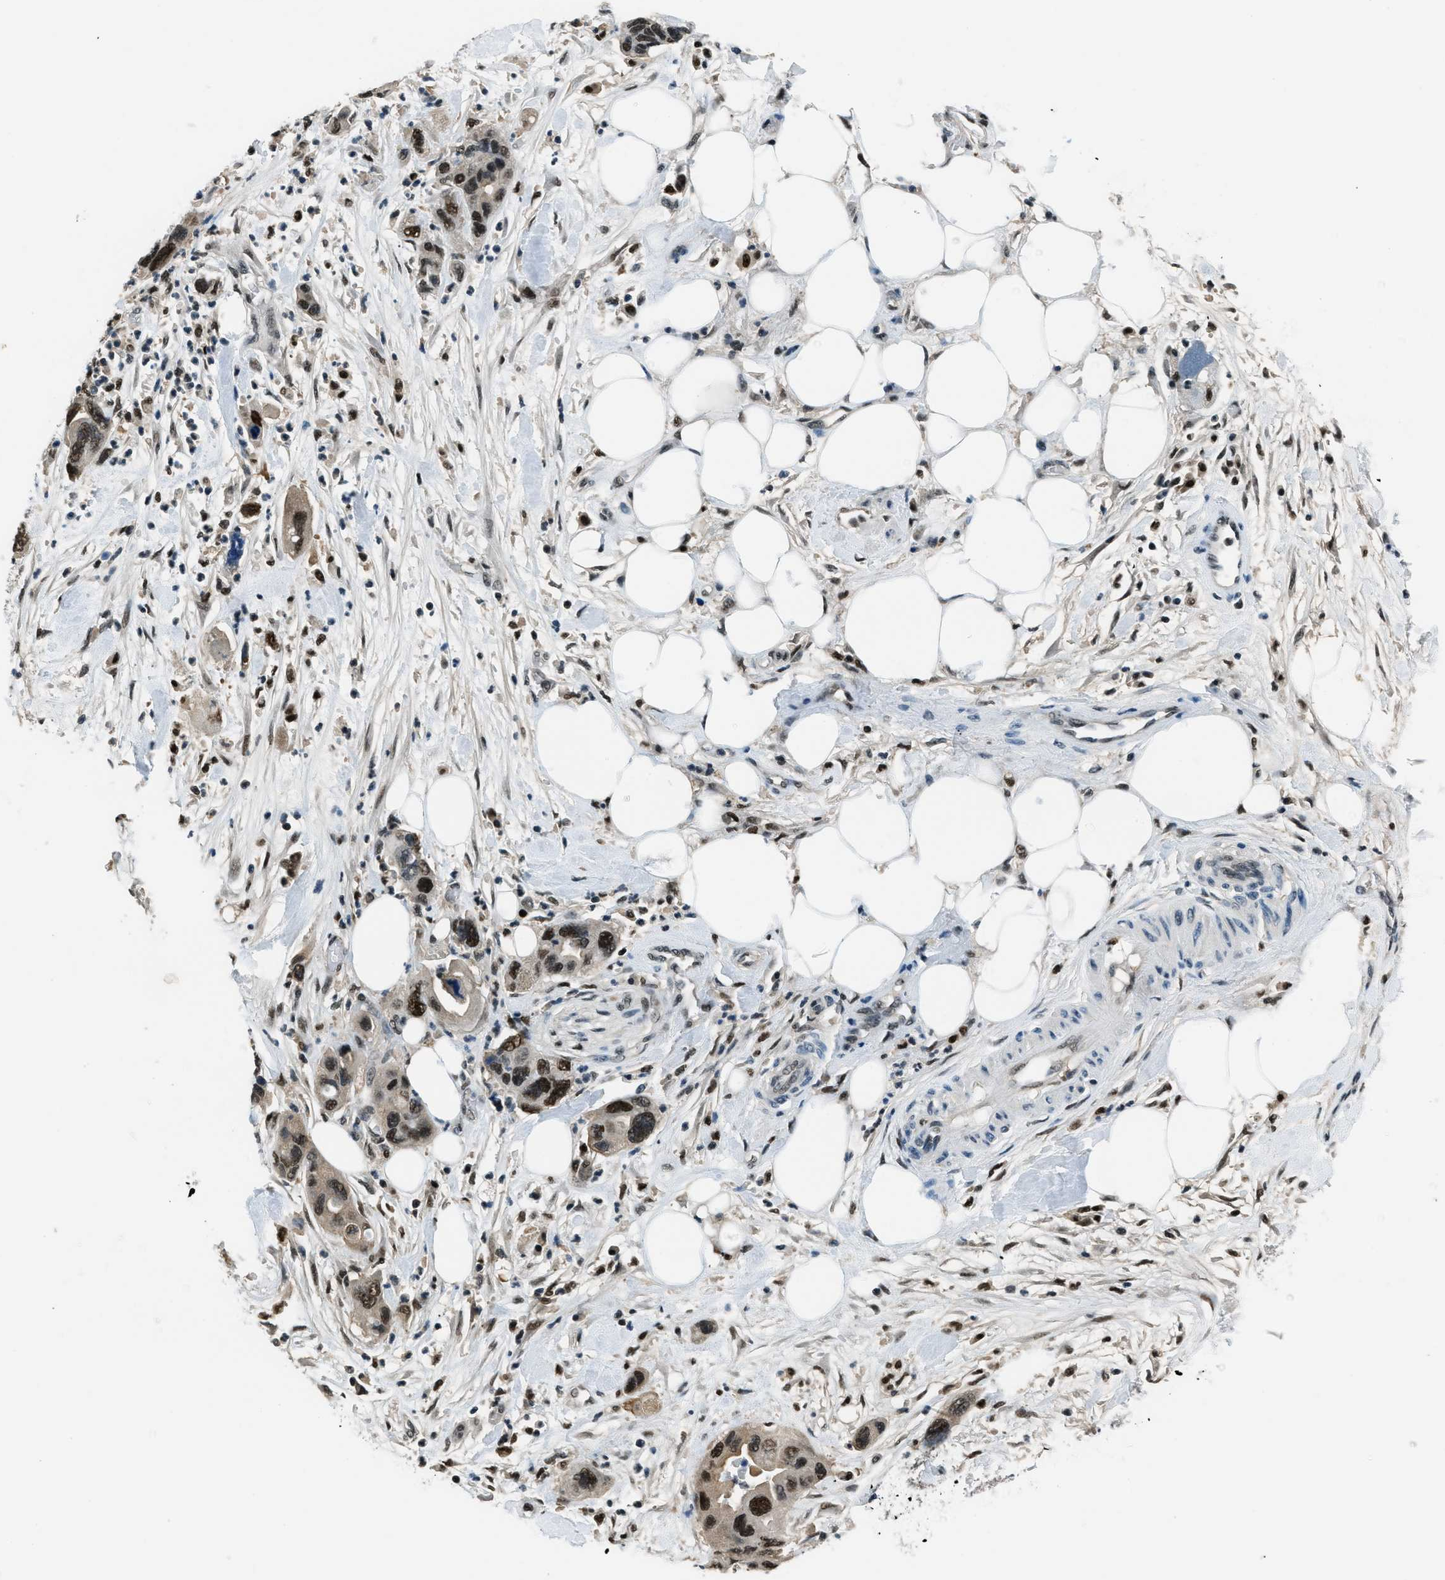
{"staining": {"intensity": "strong", "quantity": ">75%", "location": "nuclear"}, "tissue": "pancreatic cancer", "cell_type": "Tumor cells", "image_type": "cancer", "snomed": [{"axis": "morphology", "description": "Normal tissue, NOS"}, {"axis": "morphology", "description": "Adenocarcinoma, NOS"}, {"axis": "topography", "description": "Pancreas"}], "caption": "DAB immunohistochemical staining of pancreatic adenocarcinoma shows strong nuclear protein expression in approximately >75% of tumor cells.", "gene": "OGFR", "patient": {"sex": "female", "age": 71}}